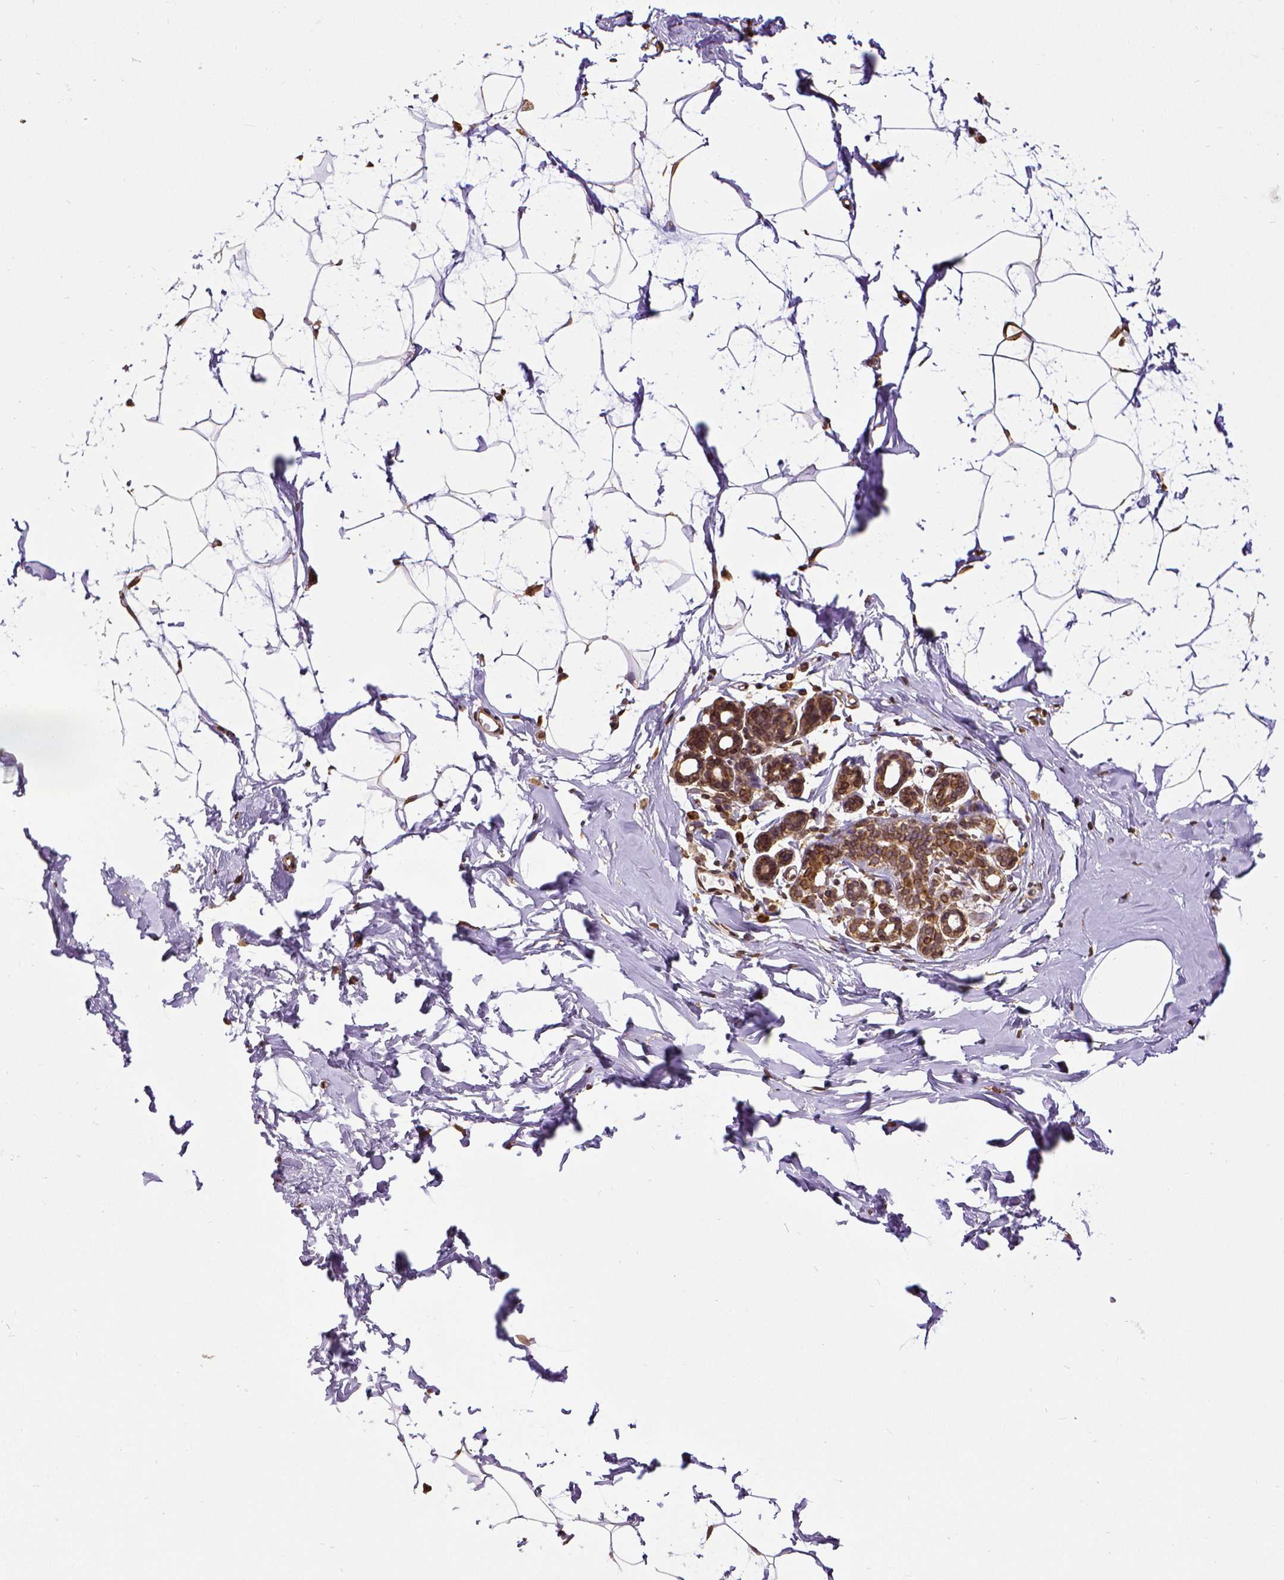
{"staining": {"intensity": "strong", "quantity": ">75%", "location": "cytoplasmic/membranous,nuclear"}, "tissue": "breast", "cell_type": "Adipocytes", "image_type": "normal", "snomed": [{"axis": "morphology", "description": "Normal tissue, NOS"}, {"axis": "topography", "description": "Breast"}], "caption": "Breast stained with IHC reveals strong cytoplasmic/membranous,nuclear expression in approximately >75% of adipocytes. (brown staining indicates protein expression, while blue staining denotes nuclei).", "gene": "MTDH", "patient": {"sex": "female", "age": 32}}